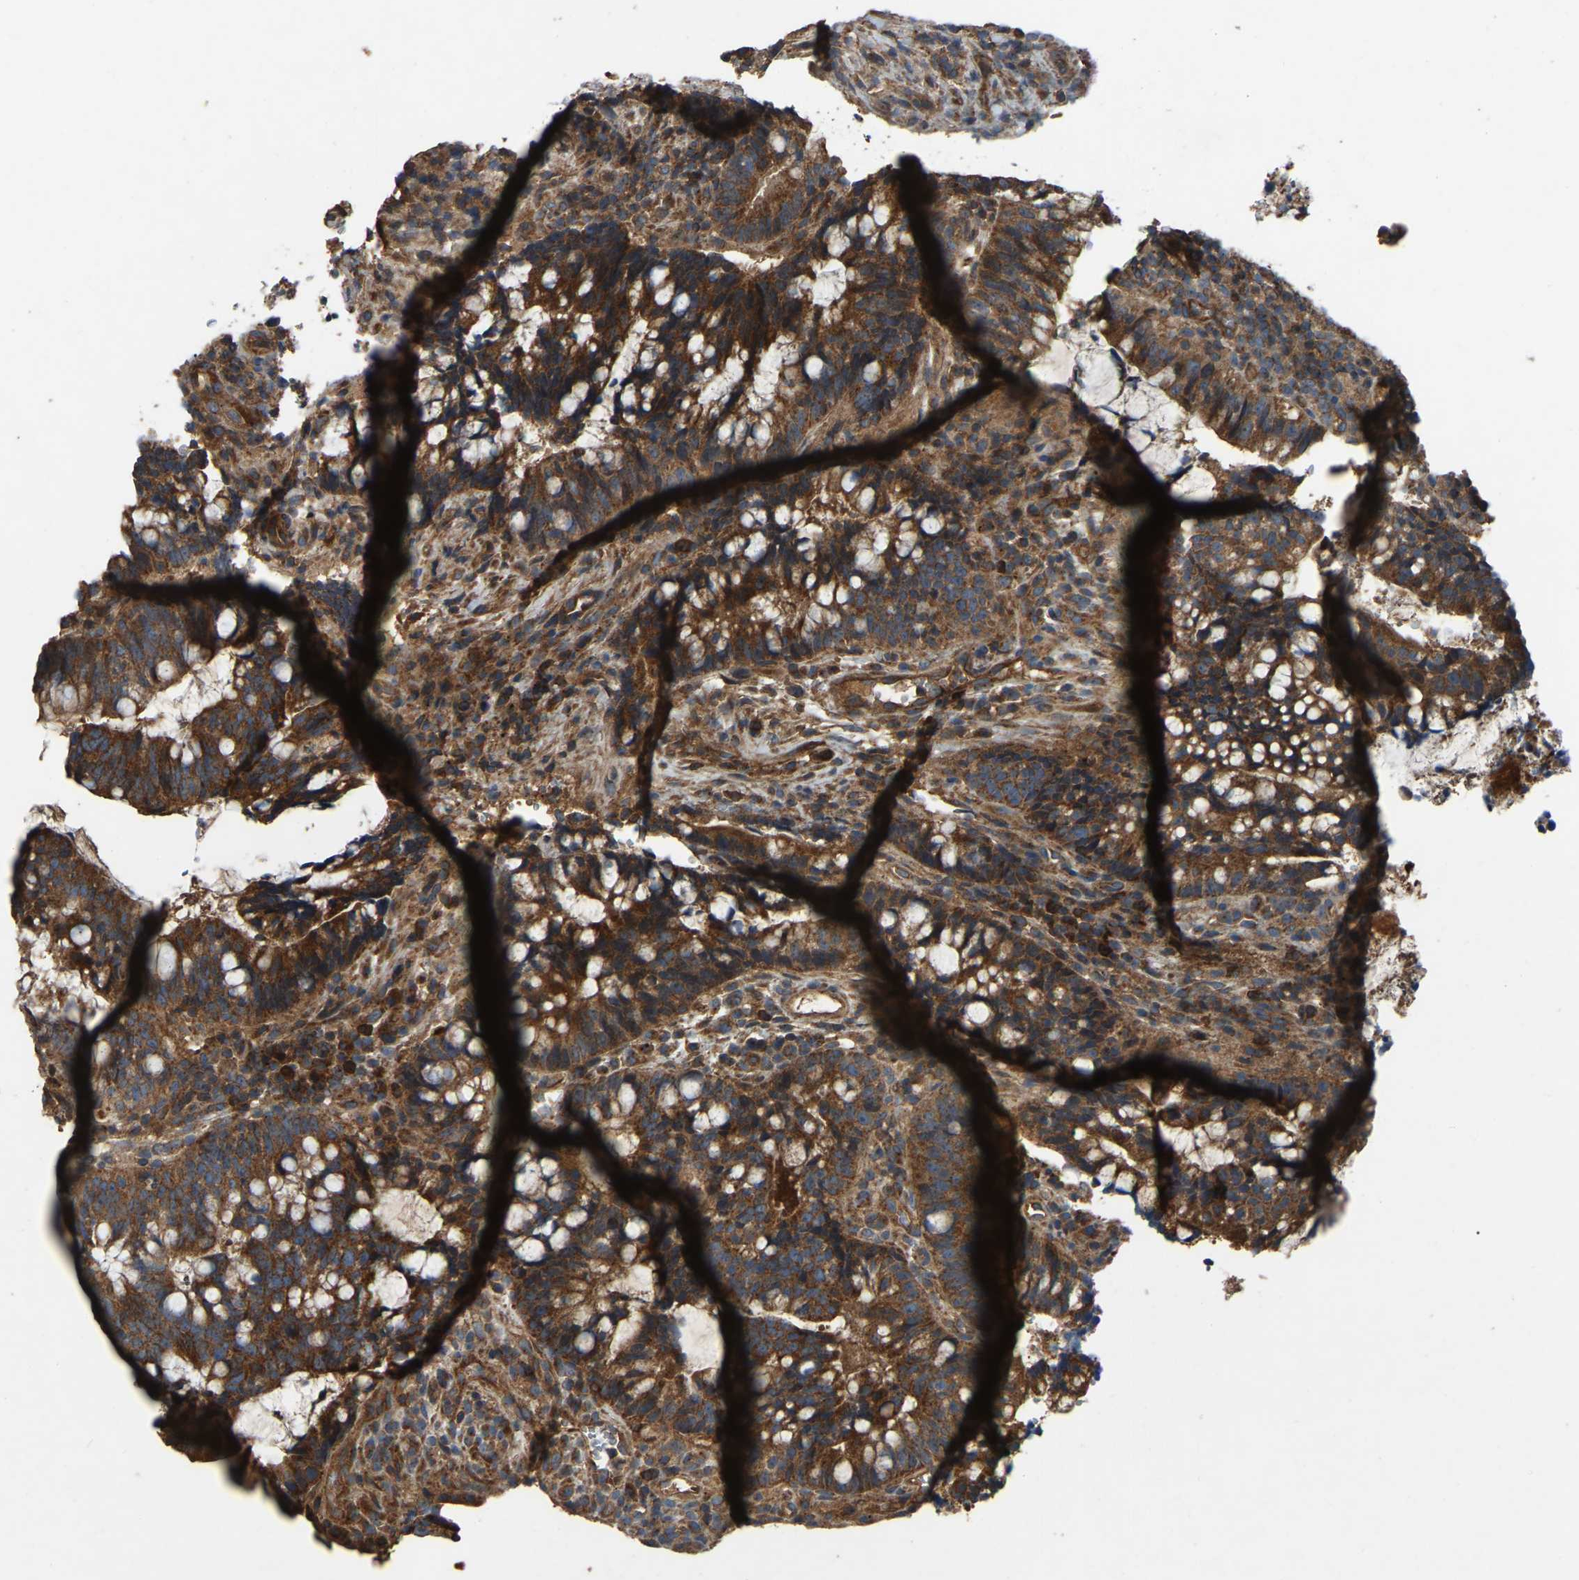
{"staining": {"intensity": "strong", "quantity": ">75%", "location": "cytoplasmic/membranous"}, "tissue": "colorectal cancer", "cell_type": "Tumor cells", "image_type": "cancer", "snomed": [{"axis": "morphology", "description": "Adenocarcinoma, NOS"}, {"axis": "topography", "description": "Colon"}], "caption": "A high-resolution histopathology image shows immunohistochemistry (IHC) staining of colorectal cancer, which exhibits strong cytoplasmic/membranous staining in about >75% of tumor cells.", "gene": "SAMD9L", "patient": {"sex": "female", "age": 66}}